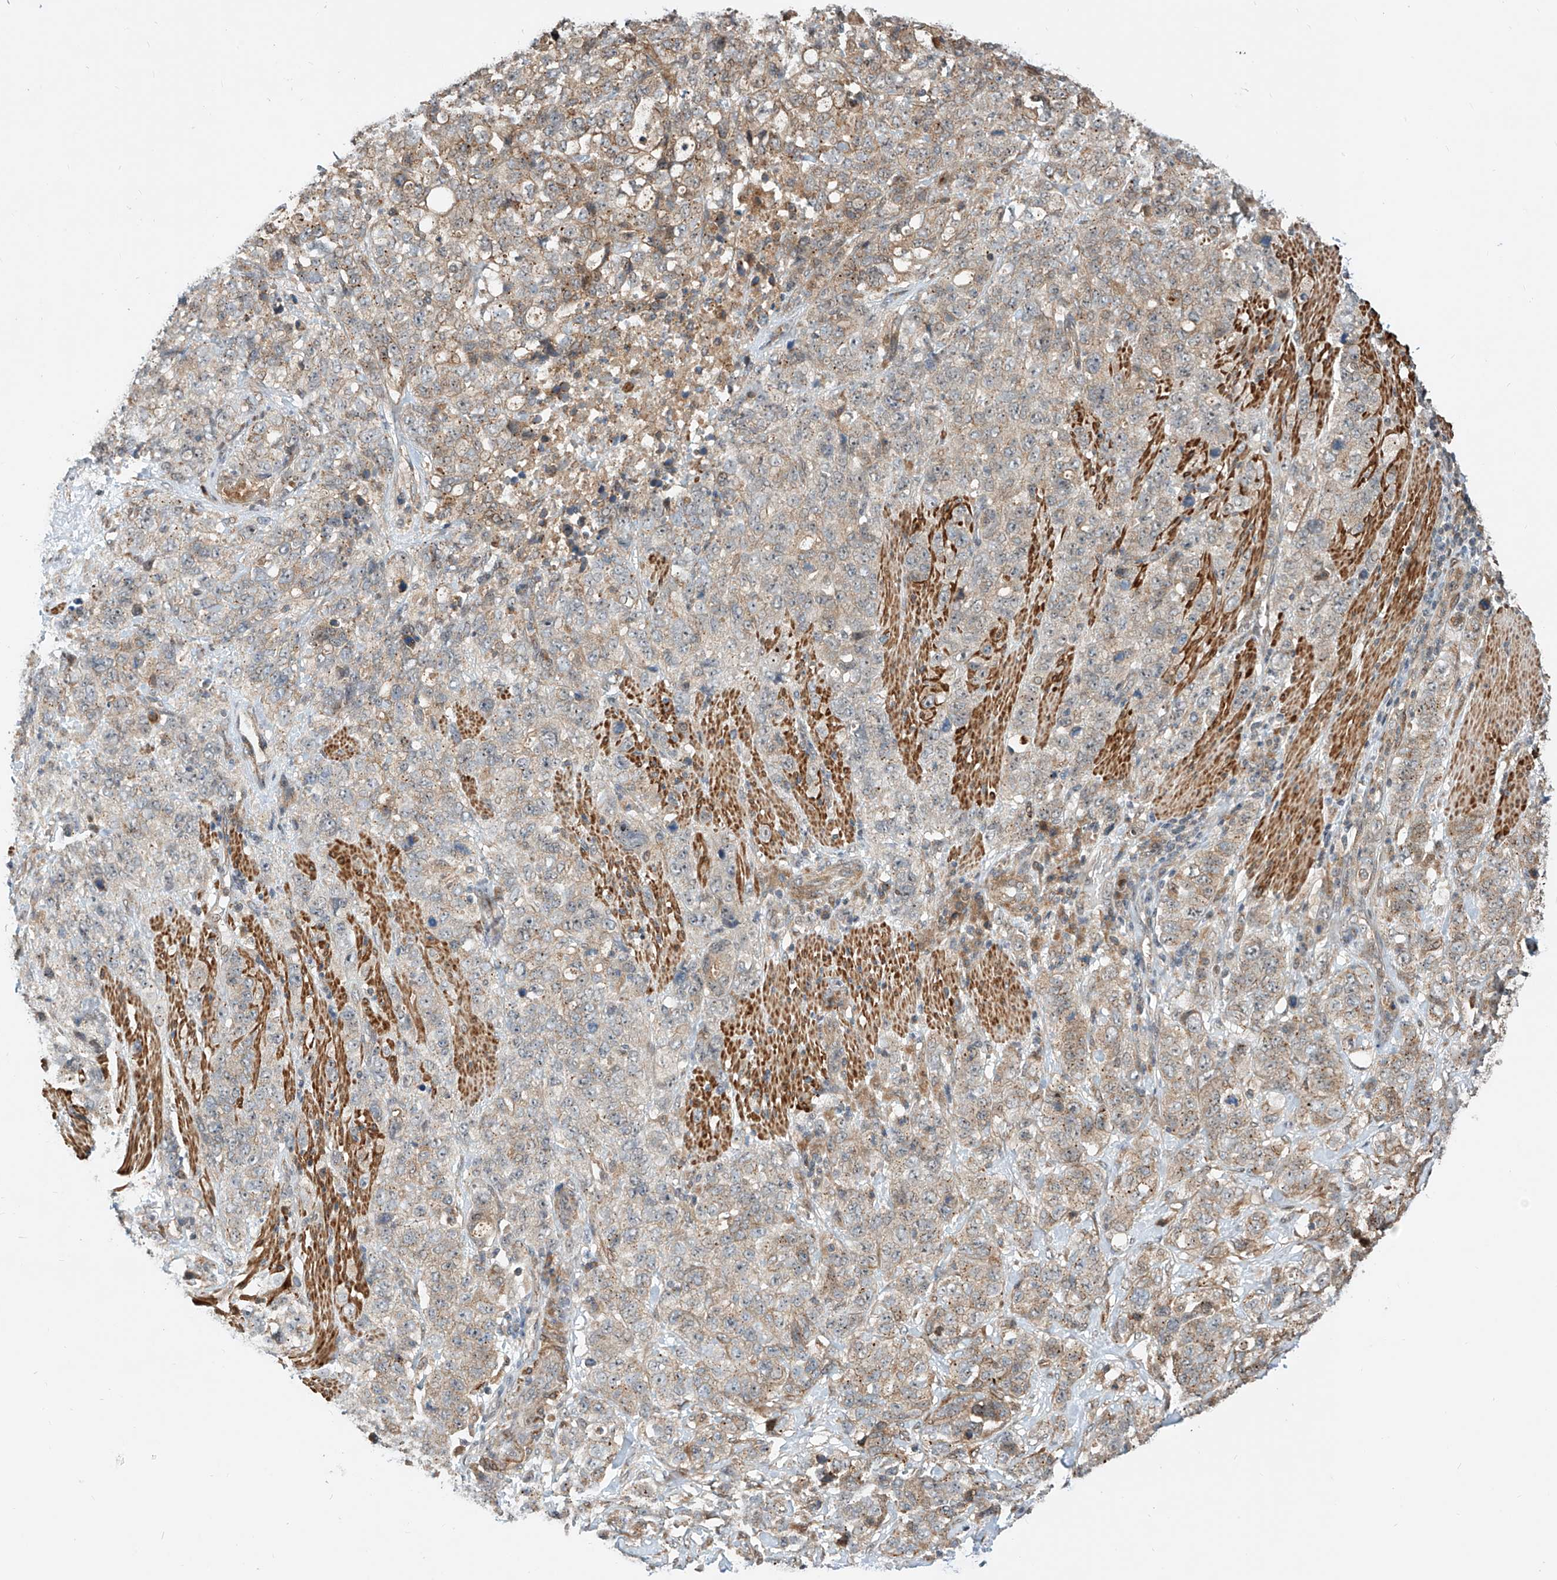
{"staining": {"intensity": "weak", "quantity": "25%-75%", "location": "cytoplasmic/membranous"}, "tissue": "stomach cancer", "cell_type": "Tumor cells", "image_type": "cancer", "snomed": [{"axis": "morphology", "description": "Adenocarcinoma, NOS"}, {"axis": "topography", "description": "Stomach"}], "caption": "Immunohistochemical staining of human stomach cancer displays weak cytoplasmic/membranous protein positivity in approximately 25%-75% of tumor cells.", "gene": "CPAMD8", "patient": {"sex": "male", "age": 48}}